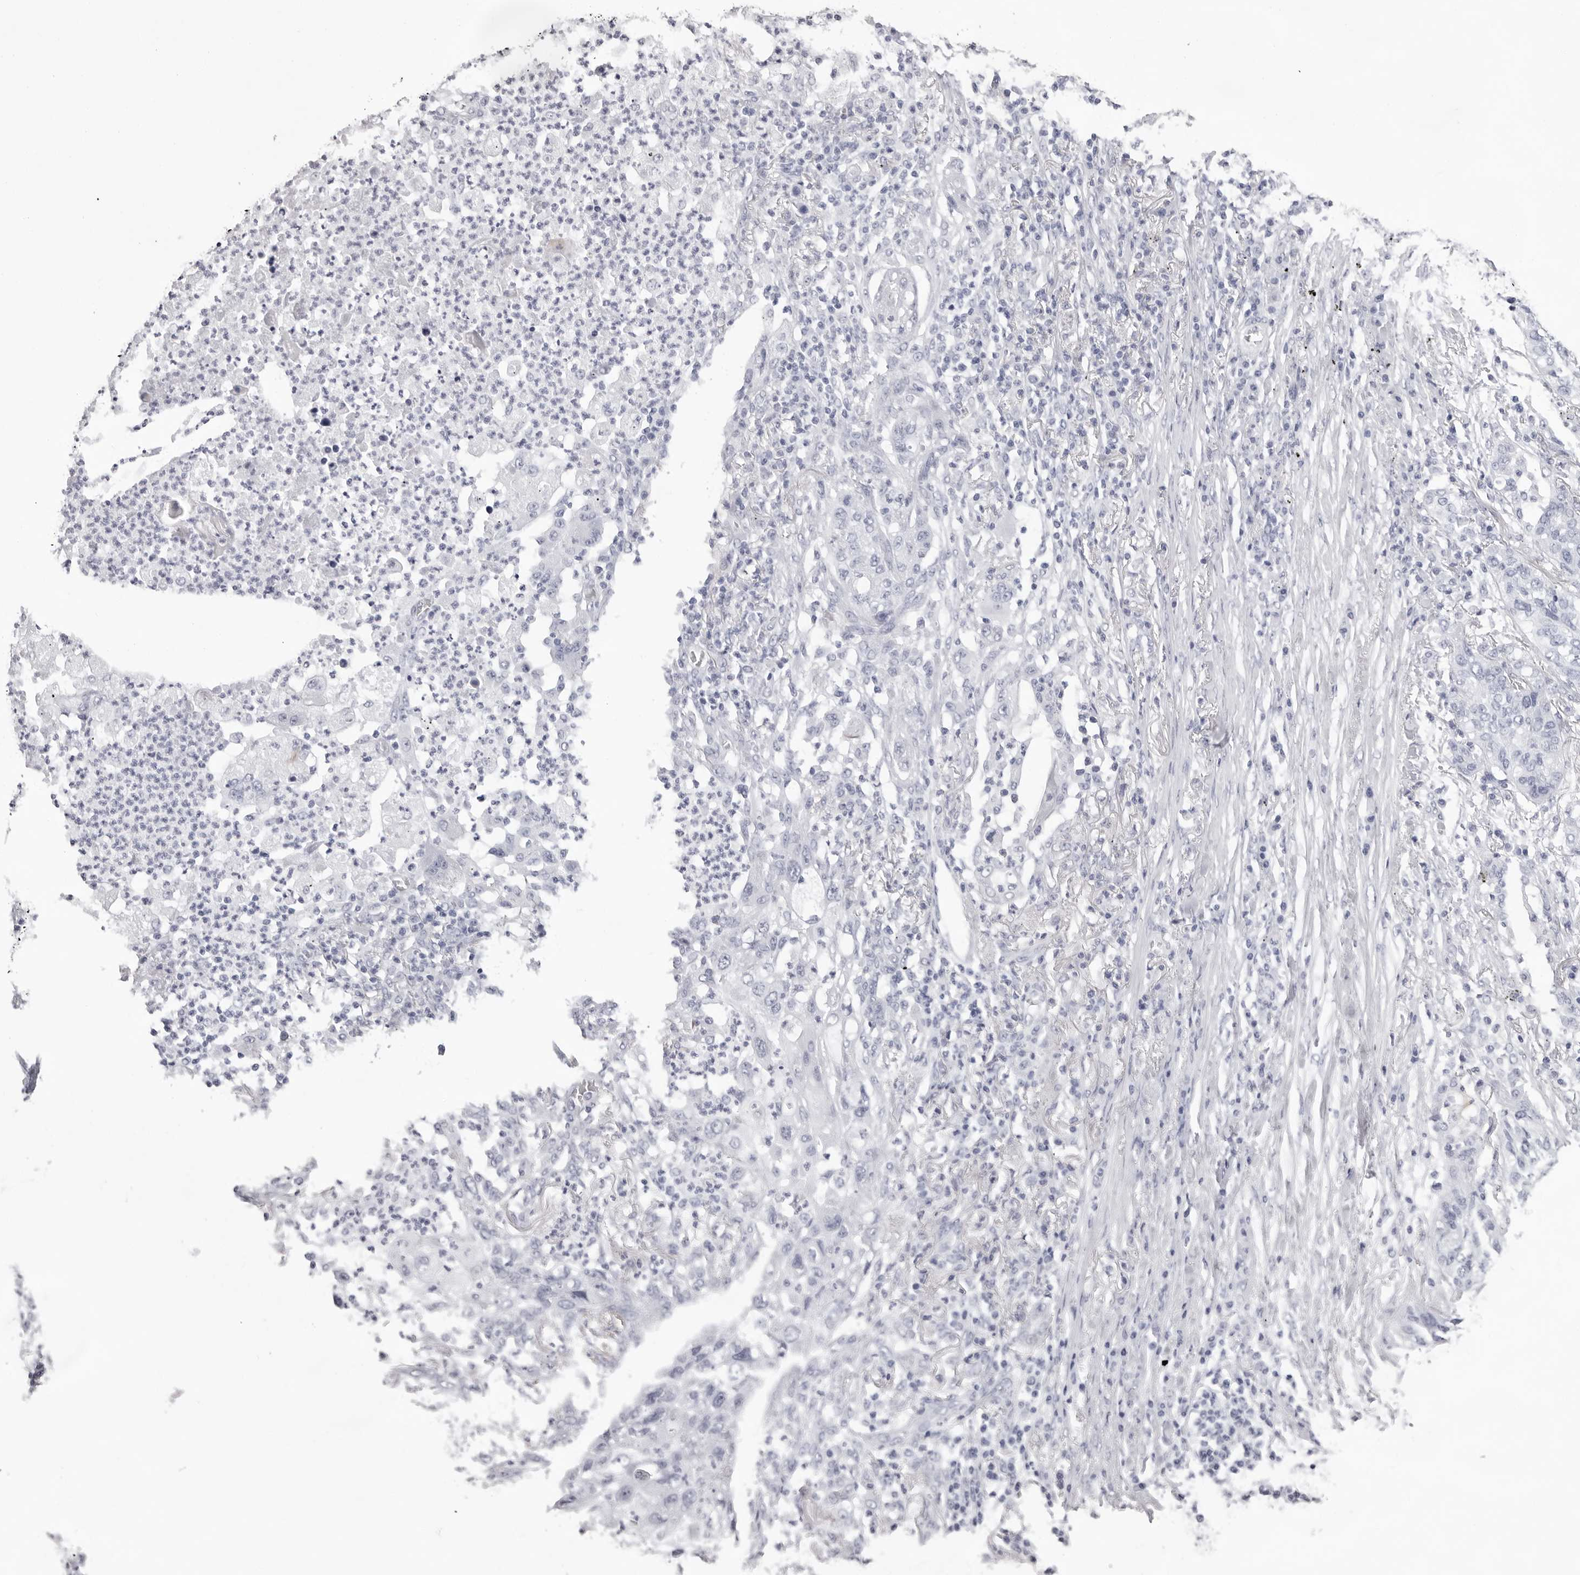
{"staining": {"intensity": "negative", "quantity": "none", "location": "none"}, "tissue": "lung cancer", "cell_type": "Tumor cells", "image_type": "cancer", "snomed": [{"axis": "morphology", "description": "Squamous cell carcinoma, NOS"}, {"axis": "topography", "description": "Lung"}], "caption": "The IHC photomicrograph has no significant expression in tumor cells of lung cancer (squamous cell carcinoma) tissue.", "gene": "SPTA1", "patient": {"sex": "female", "age": 63}}